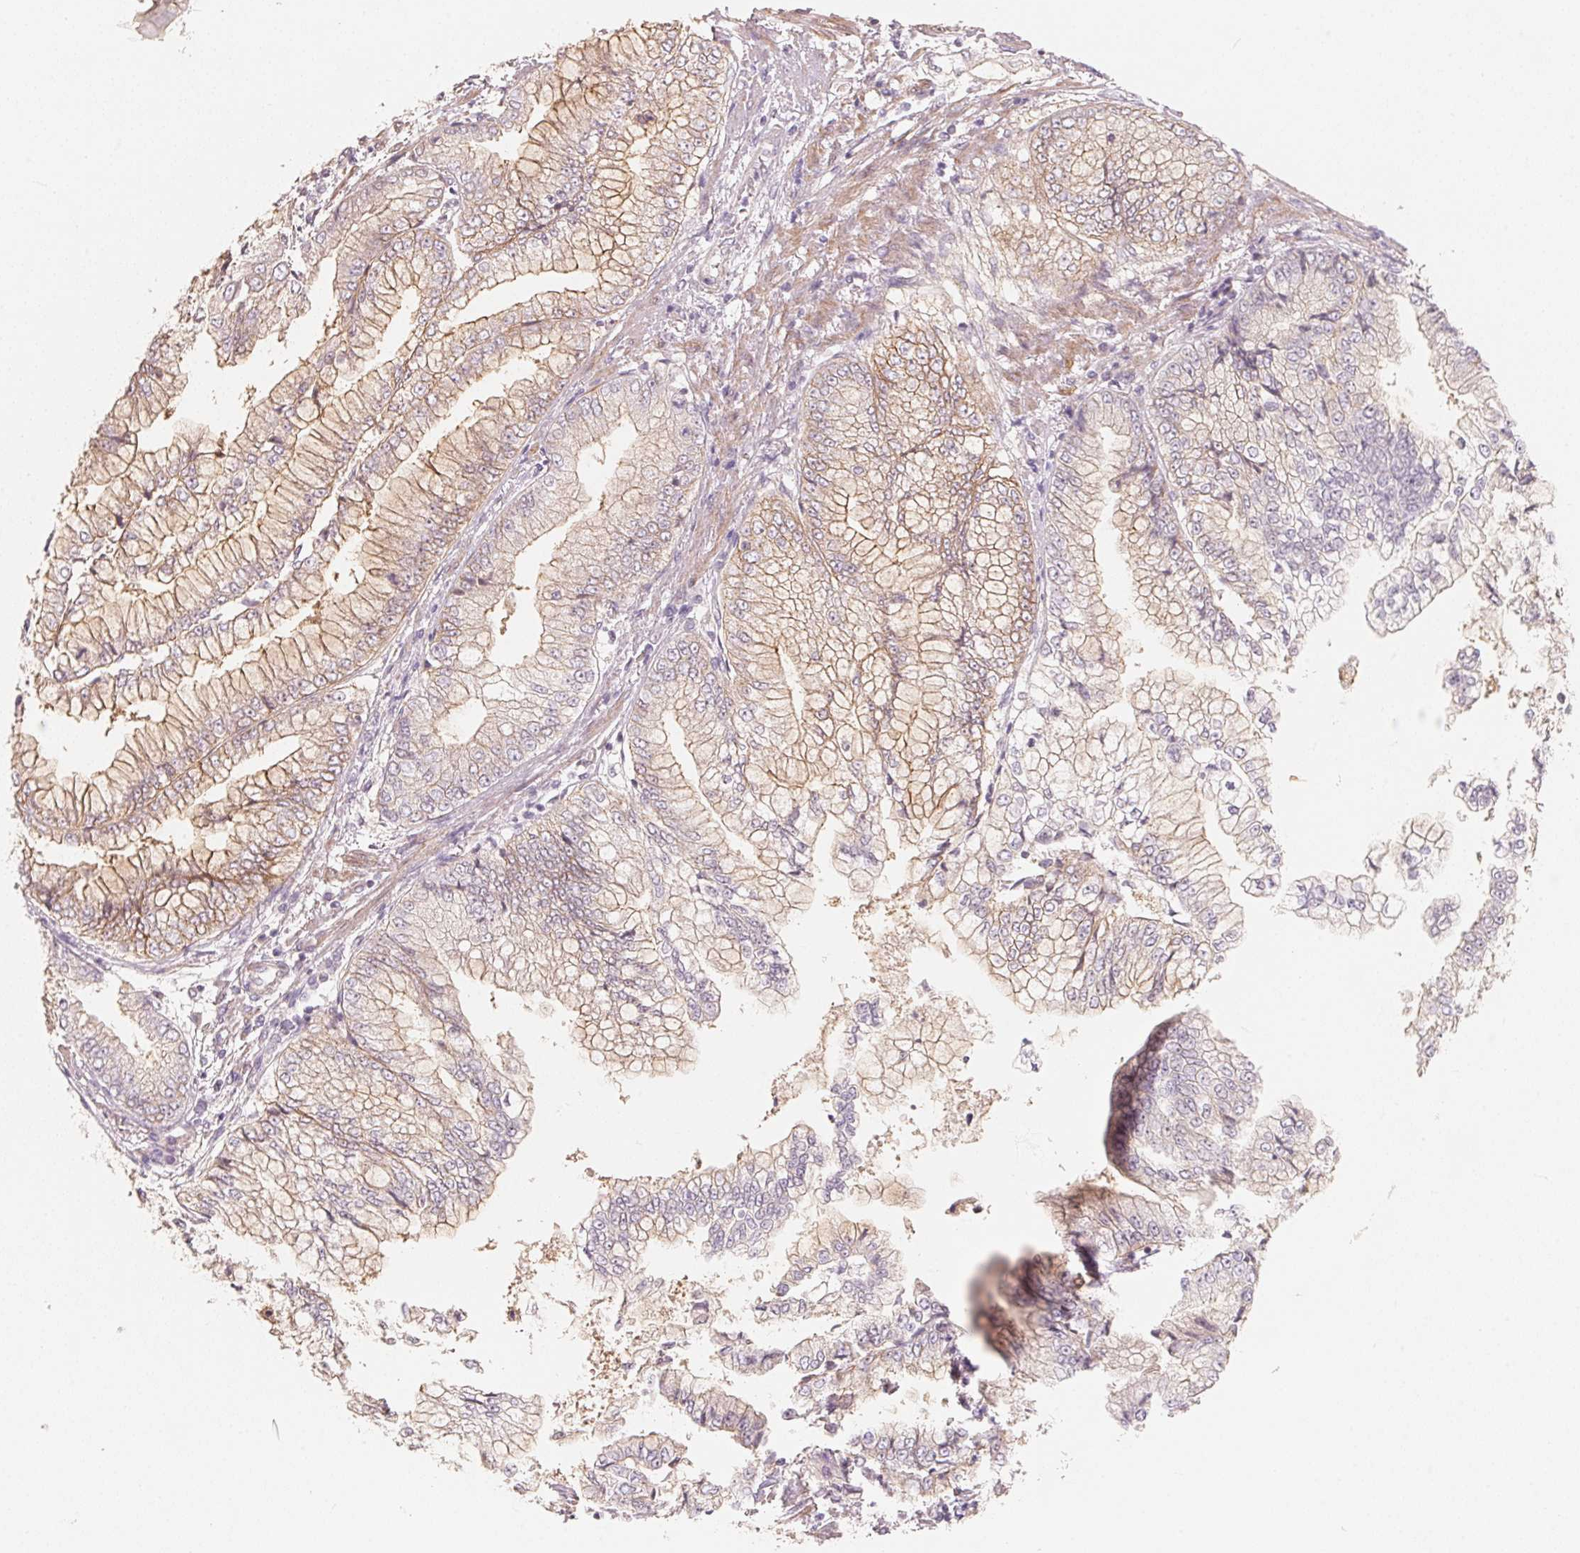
{"staining": {"intensity": "weak", "quantity": ">75%", "location": "cytoplasmic/membranous"}, "tissue": "stomach cancer", "cell_type": "Tumor cells", "image_type": "cancer", "snomed": [{"axis": "morphology", "description": "Adenocarcinoma, NOS"}, {"axis": "topography", "description": "Stomach, upper"}], "caption": "An immunohistochemistry (IHC) micrograph of neoplastic tissue is shown. Protein staining in brown shows weak cytoplasmic/membranous positivity in stomach cancer within tumor cells.", "gene": "TP53AIP1", "patient": {"sex": "female", "age": 74}}